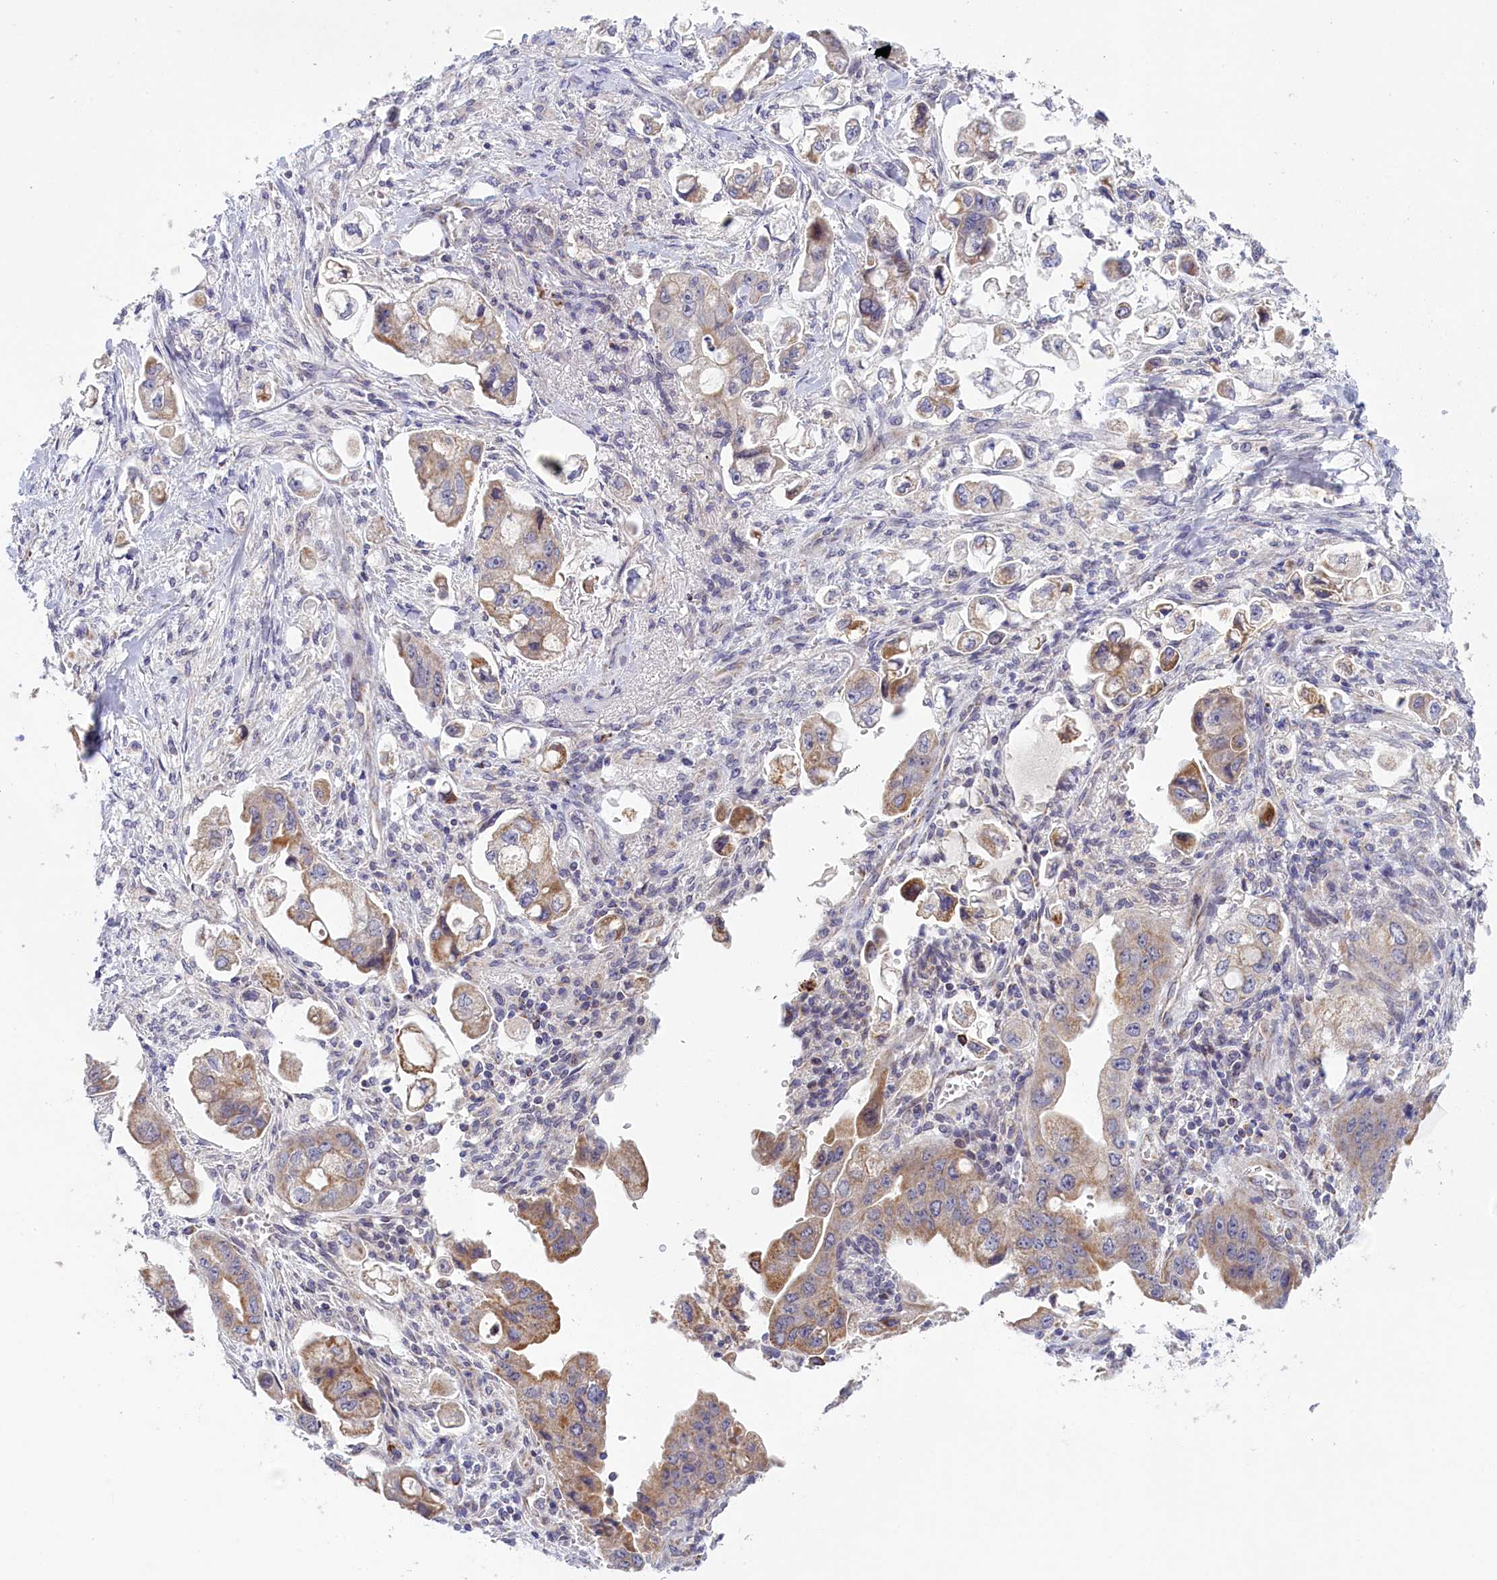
{"staining": {"intensity": "moderate", "quantity": "<25%", "location": "cytoplasmic/membranous"}, "tissue": "stomach cancer", "cell_type": "Tumor cells", "image_type": "cancer", "snomed": [{"axis": "morphology", "description": "Adenocarcinoma, NOS"}, {"axis": "topography", "description": "Stomach"}], "caption": "DAB immunohistochemical staining of adenocarcinoma (stomach) shows moderate cytoplasmic/membranous protein expression in about <25% of tumor cells. (Brightfield microscopy of DAB IHC at high magnification).", "gene": "FAM149B1", "patient": {"sex": "male", "age": 62}}